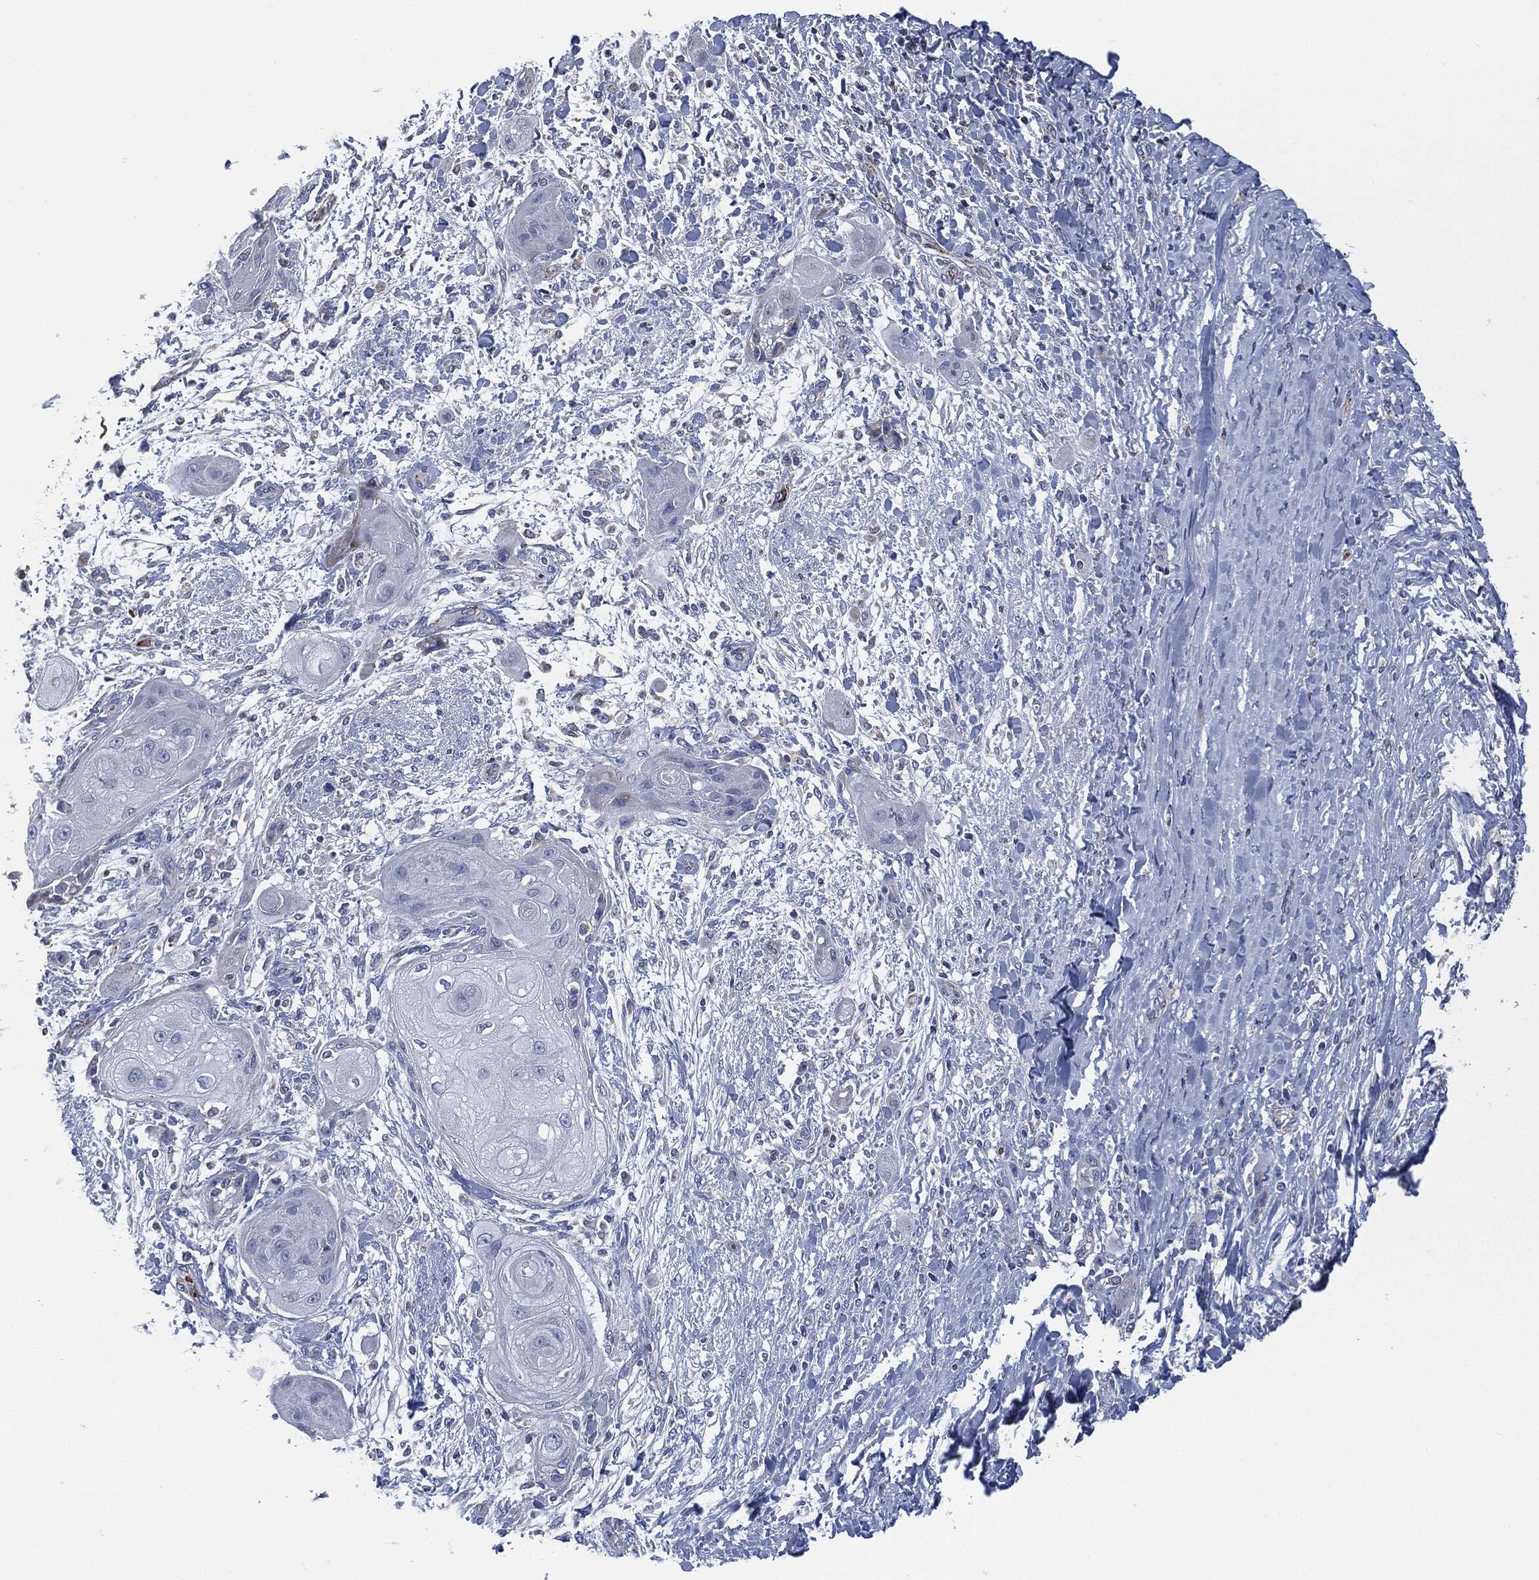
{"staining": {"intensity": "negative", "quantity": "none", "location": "none"}, "tissue": "skin cancer", "cell_type": "Tumor cells", "image_type": "cancer", "snomed": [{"axis": "morphology", "description": "Squamous cell carcinoma, NOS"}, {"axis": "topography", "description": "Skin"}], "caption": "Immunohistochemical staining of squamous cell carcinoma (skin) reveals no significant expression in tumor cells.", "gene": "SIGLEC9", "patient": {"sex": "male", "age": 62}}